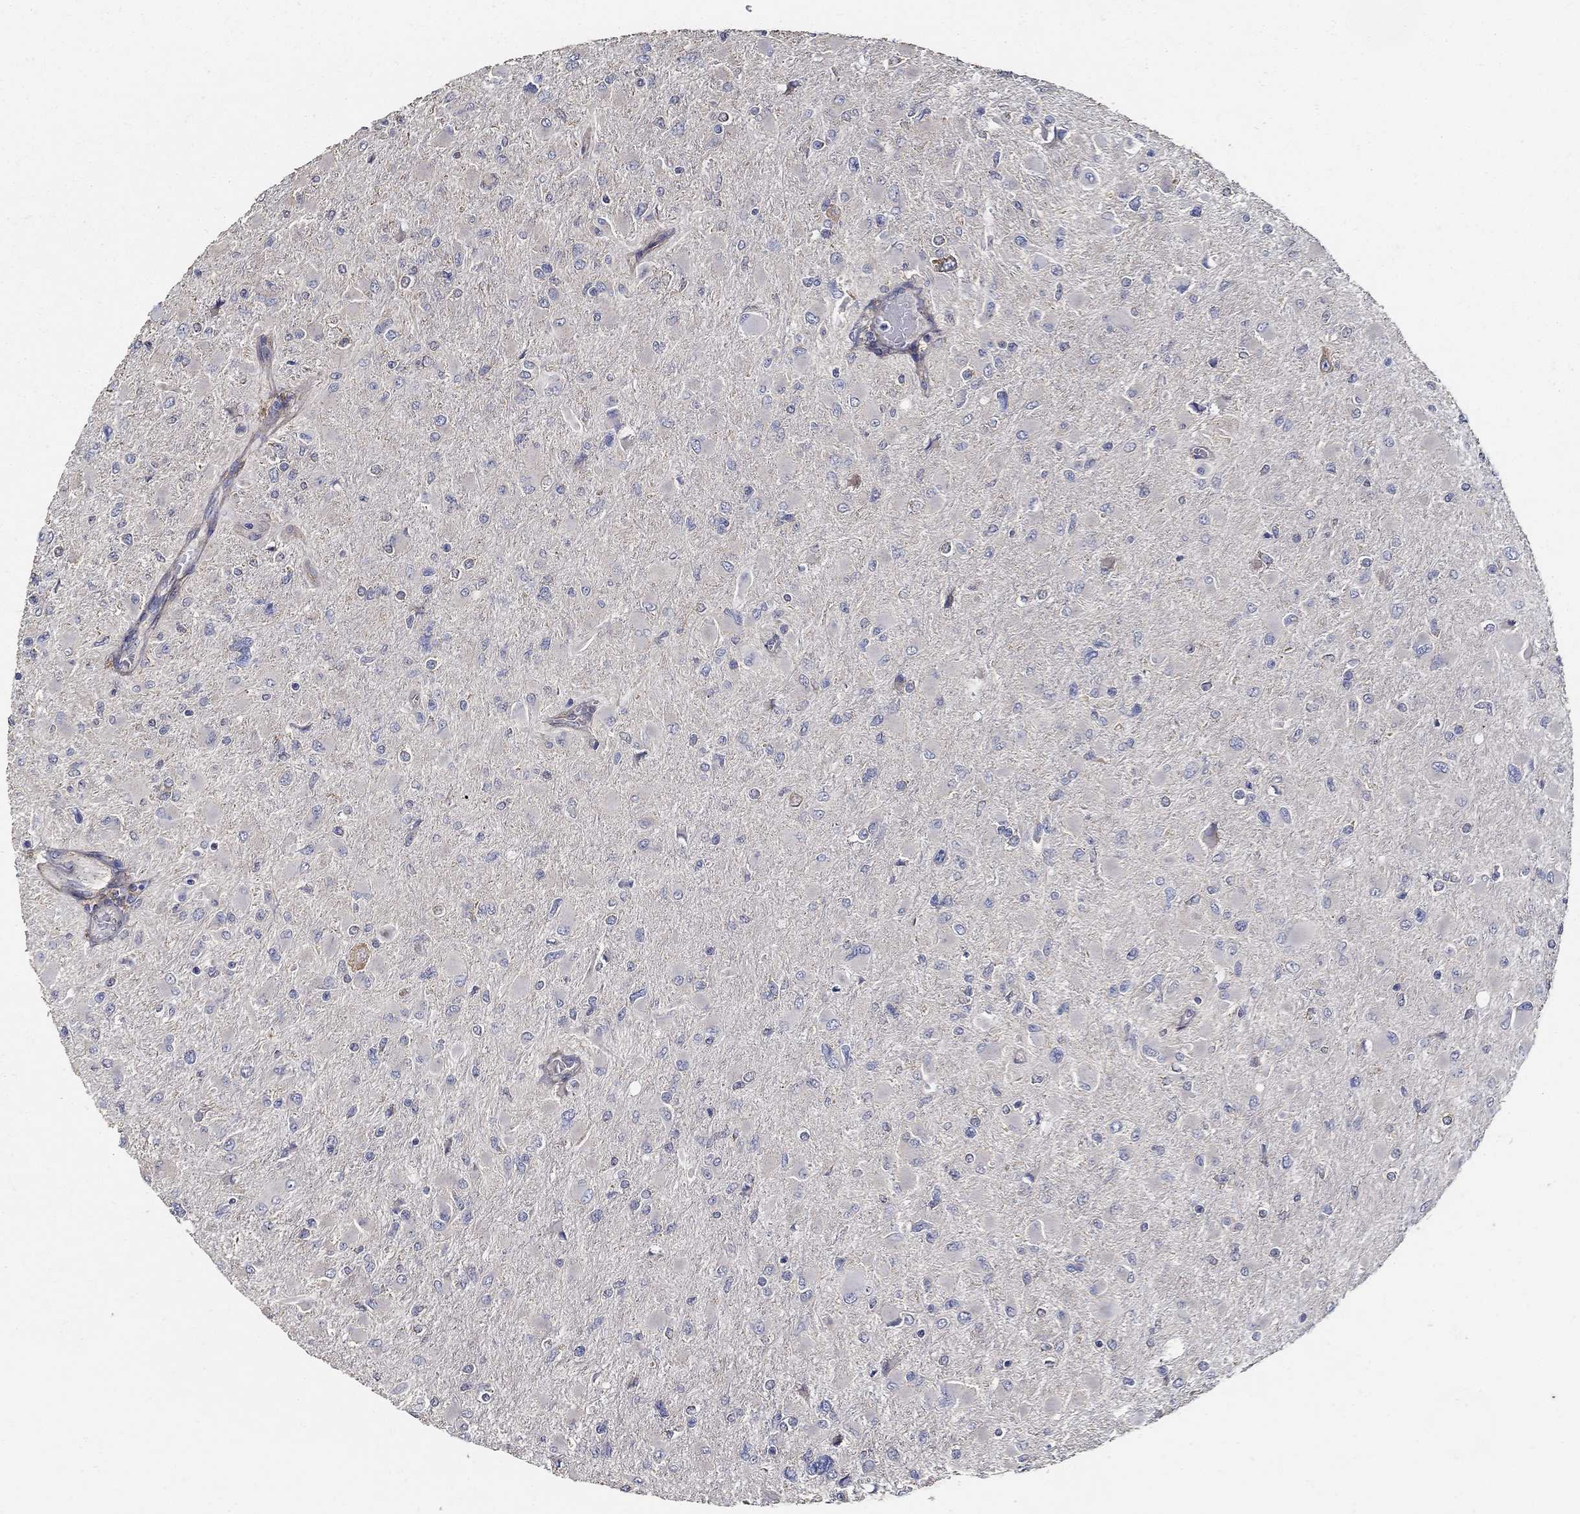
{"staining": {"intensity": "negative", "quantity": "none", "location": "none"}, "tissue": "glioma", "cell_type": "Tumor cells", "image_type": "cancer", "snomed": [{"axis": "morphology", "description": "Glioma, malignant, High grade"}, {"axis": "topography", "description": "Cerebral cortex"}], "caption": "Glioma was stained to show a protein in brown. There is no significant positivity in tumor cells.", "gene": "EMILIN3", "patient": {"sex": "female", "age": 36}}